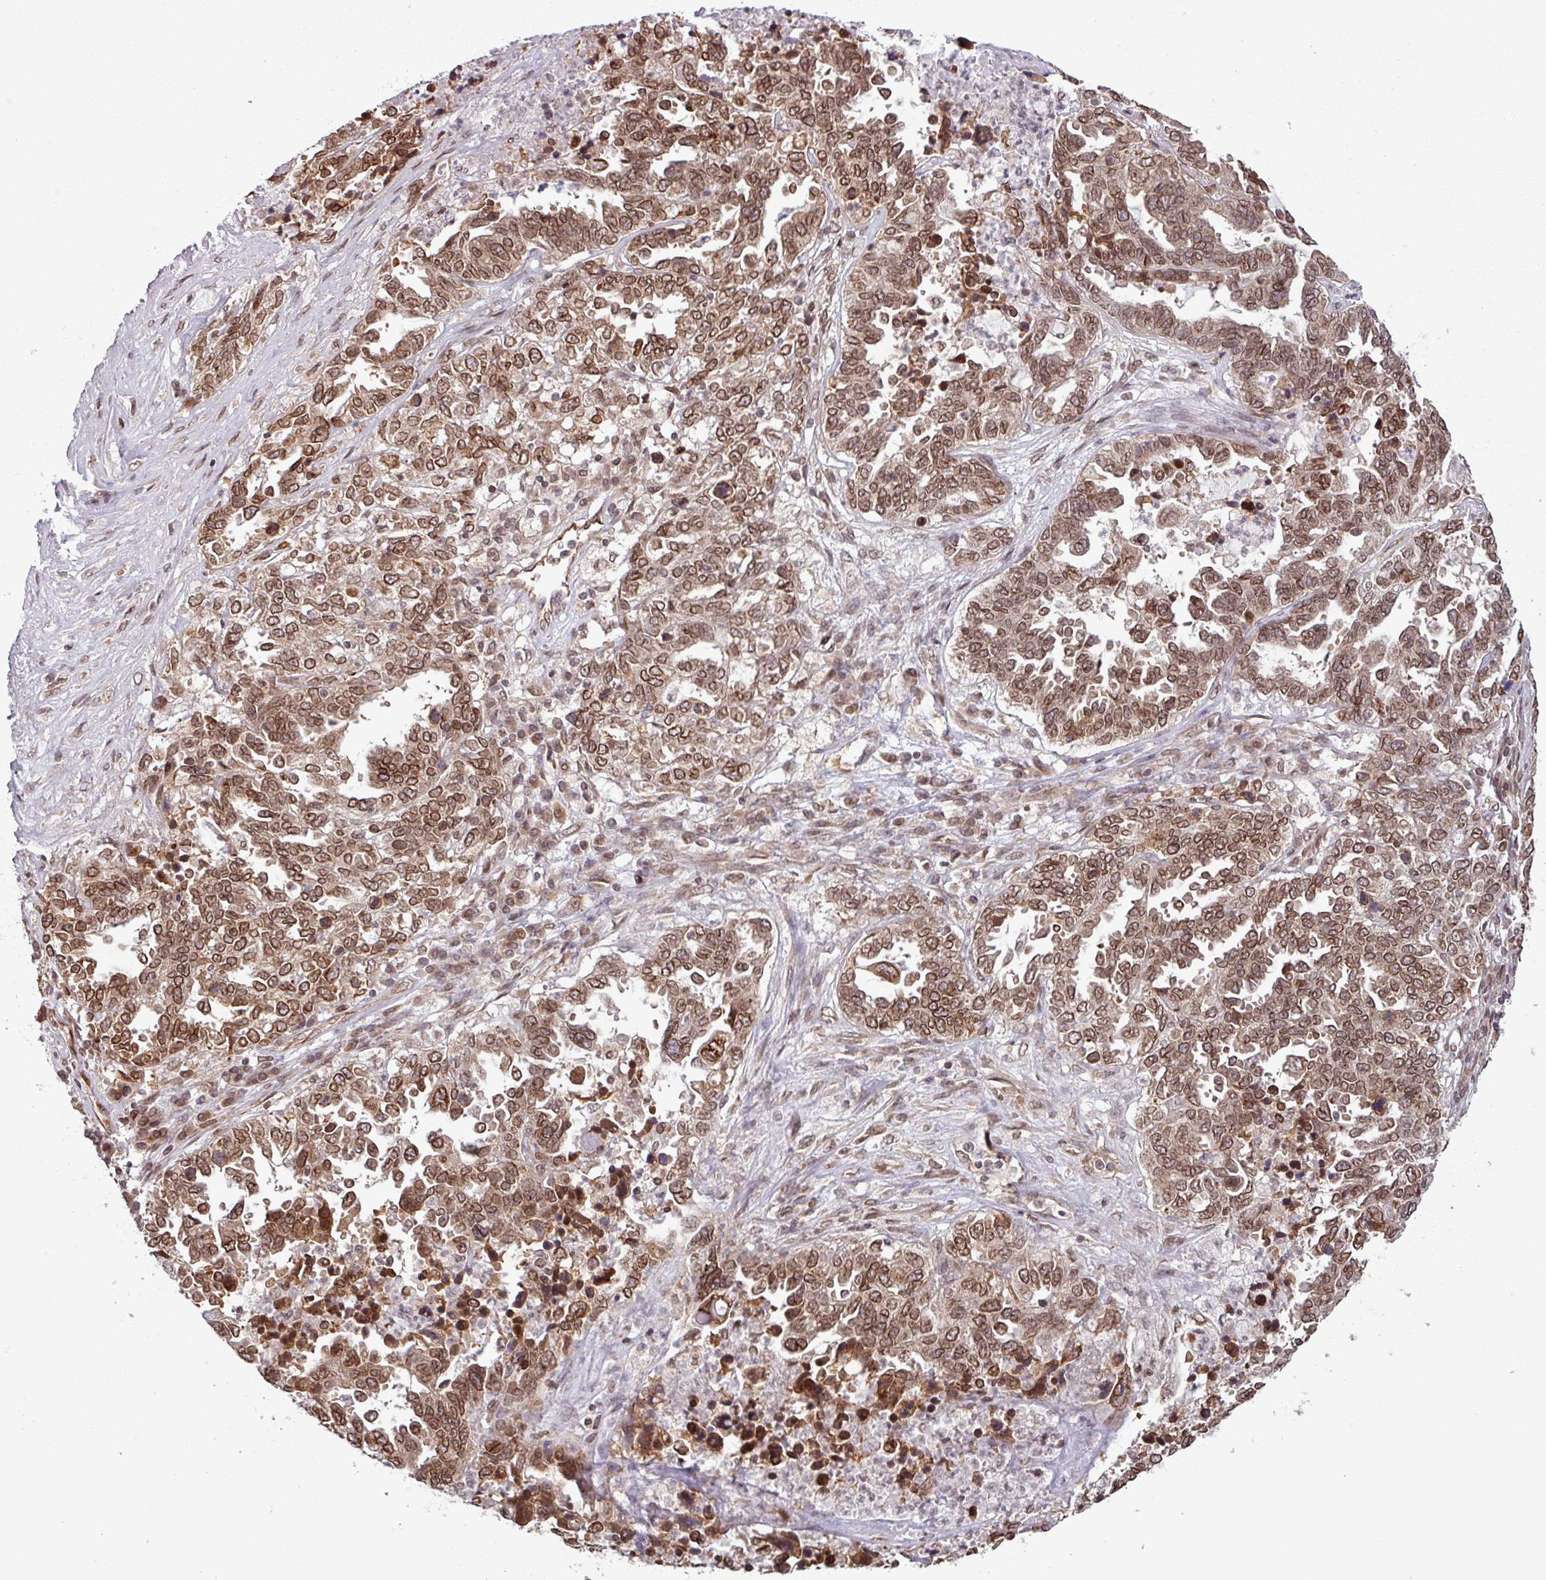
{"staining": {"intensity": "moderate", "quantity": ">75%", "location": "cytoplasmic/membranous,nuclear"}, "tissue": "ovarian cancer", "cell_type": "Tumor cells", "image_type": "cancer", "snomed": [{"axis": "morphology", "description": "Carcinoma, endometroid"}, {"axis": "topography", "description": "Ovary"}], "caption": "High-power microscopy captured an IHC photomicrograph of ovarian cancer (endometroid carcinoma), revealing moderate cytoplasmic/membranous and nuclear expression in about >75% of tumor cells.", "gene": "RBM4B", "patient": {"sex": "female", "age": 62}}